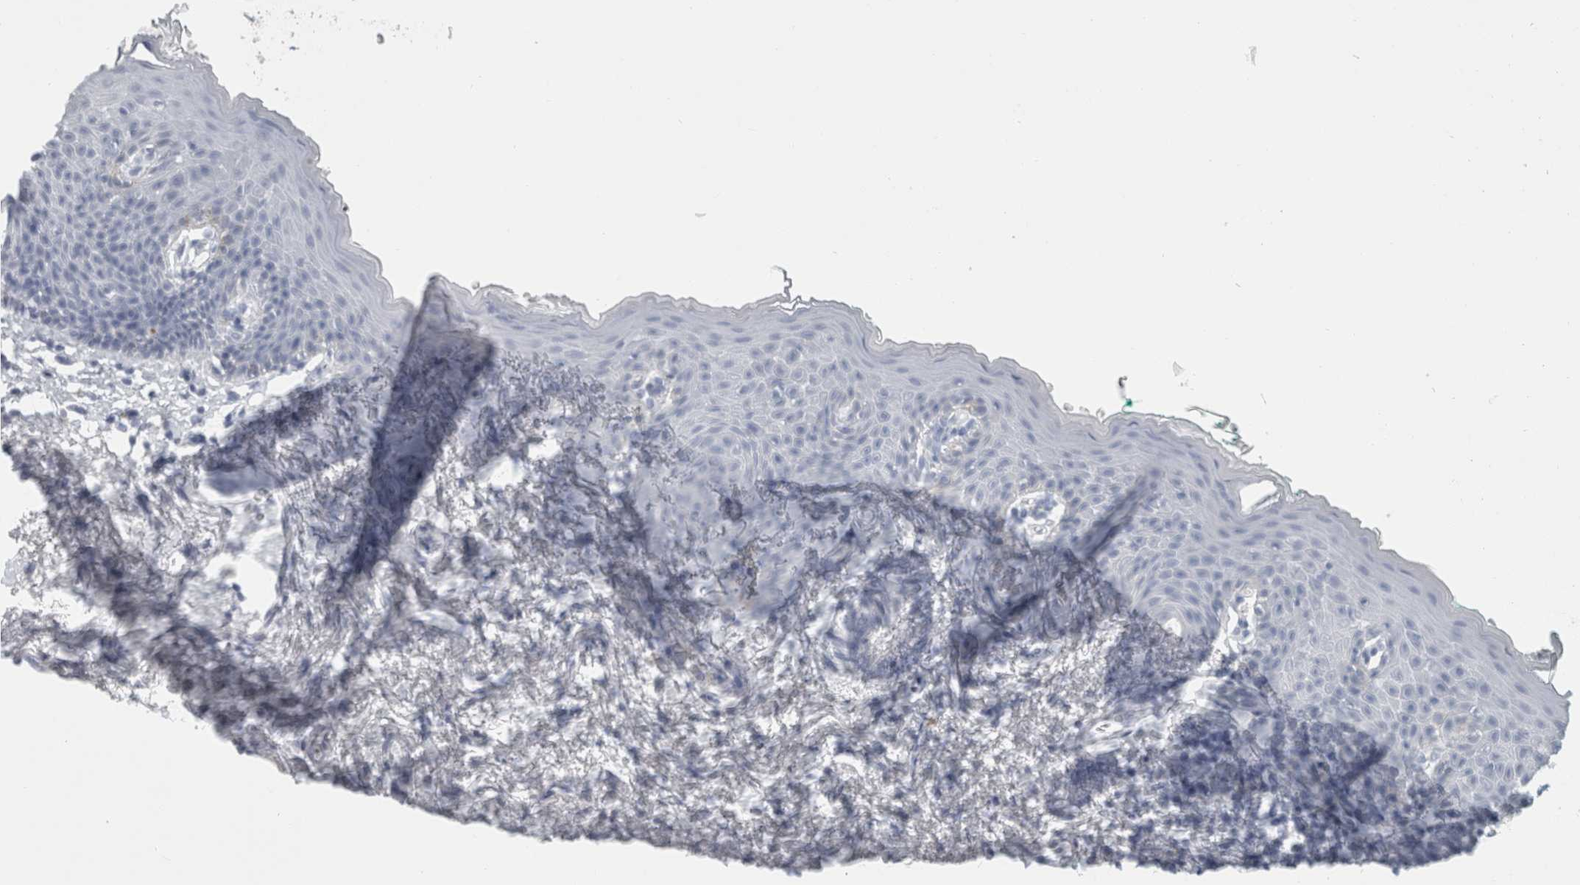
{"staining": {"intensity": "negative", "quantity": "none", "location": "none"}, "tissue": "skin", "cell_type": "Epidermal cells", "image_type": "normal", "snomed": [{"axis": "morphology", "description": "Normal tissue, NOS"}, {"axis": "topography", "description": "Vulva"}], "caption": "Immunohistochemistry (IHC) photomicrograph of benign skin: human skin stained with DAB (3,3'-diaminobenzidine) demonstrates no significant protein staining in epidermal cells.", "gene": "SLC28A3", "patient": {"sex": "female", "age": 66}}